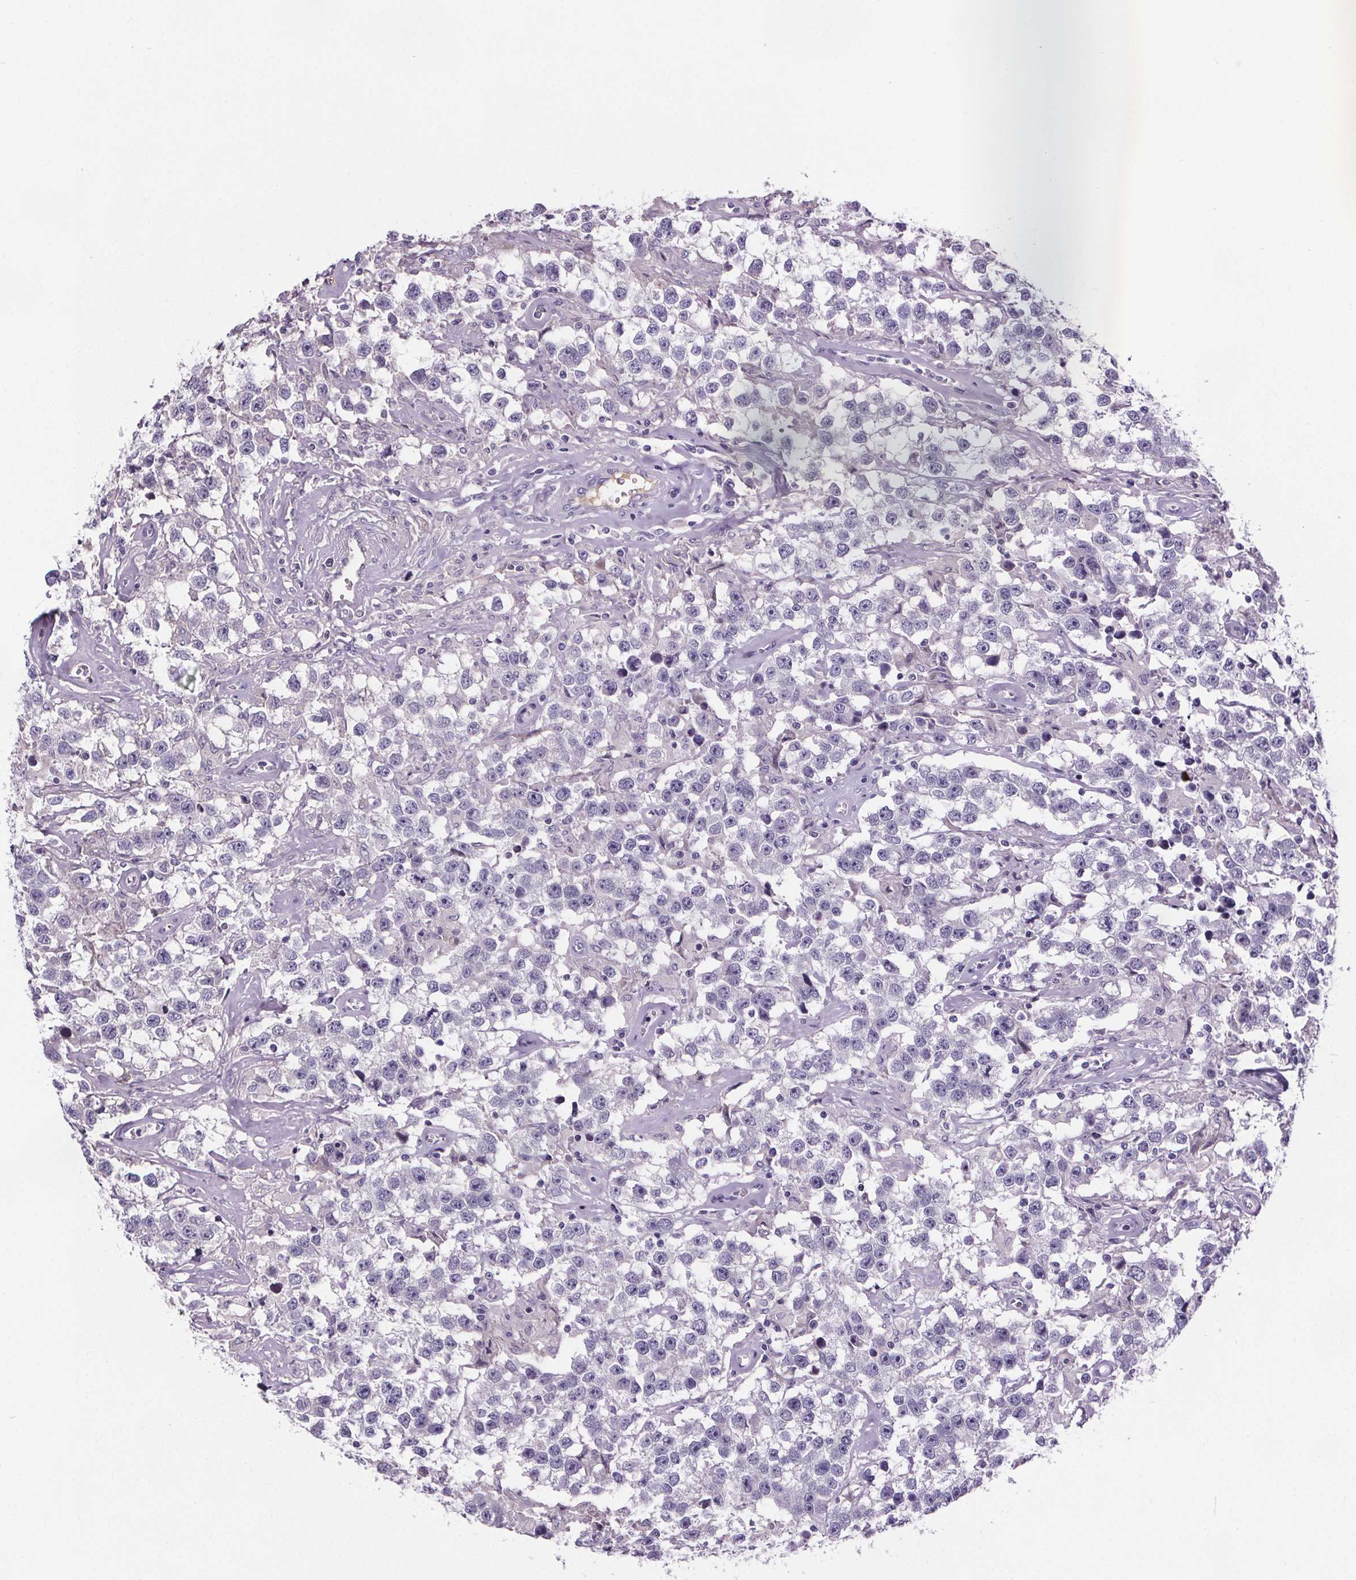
{"staining": {"intensity": "weak", "quantity": "<25%", "location": "nuclear"}, "tissue": "testis cancer", "cell_type": "Tumor cells", "image_type": "cancer", "snomed": [{"axis": "morphology", "description": "Seminoma, NOS"}, {"axis": "topography", "description": "Testis"}], "caption": "A histopathology image of human testis seminoma is negative for staining in tumor cells.", "gene": "CUBN", "patient": {"sex": "male", "age": 43}}